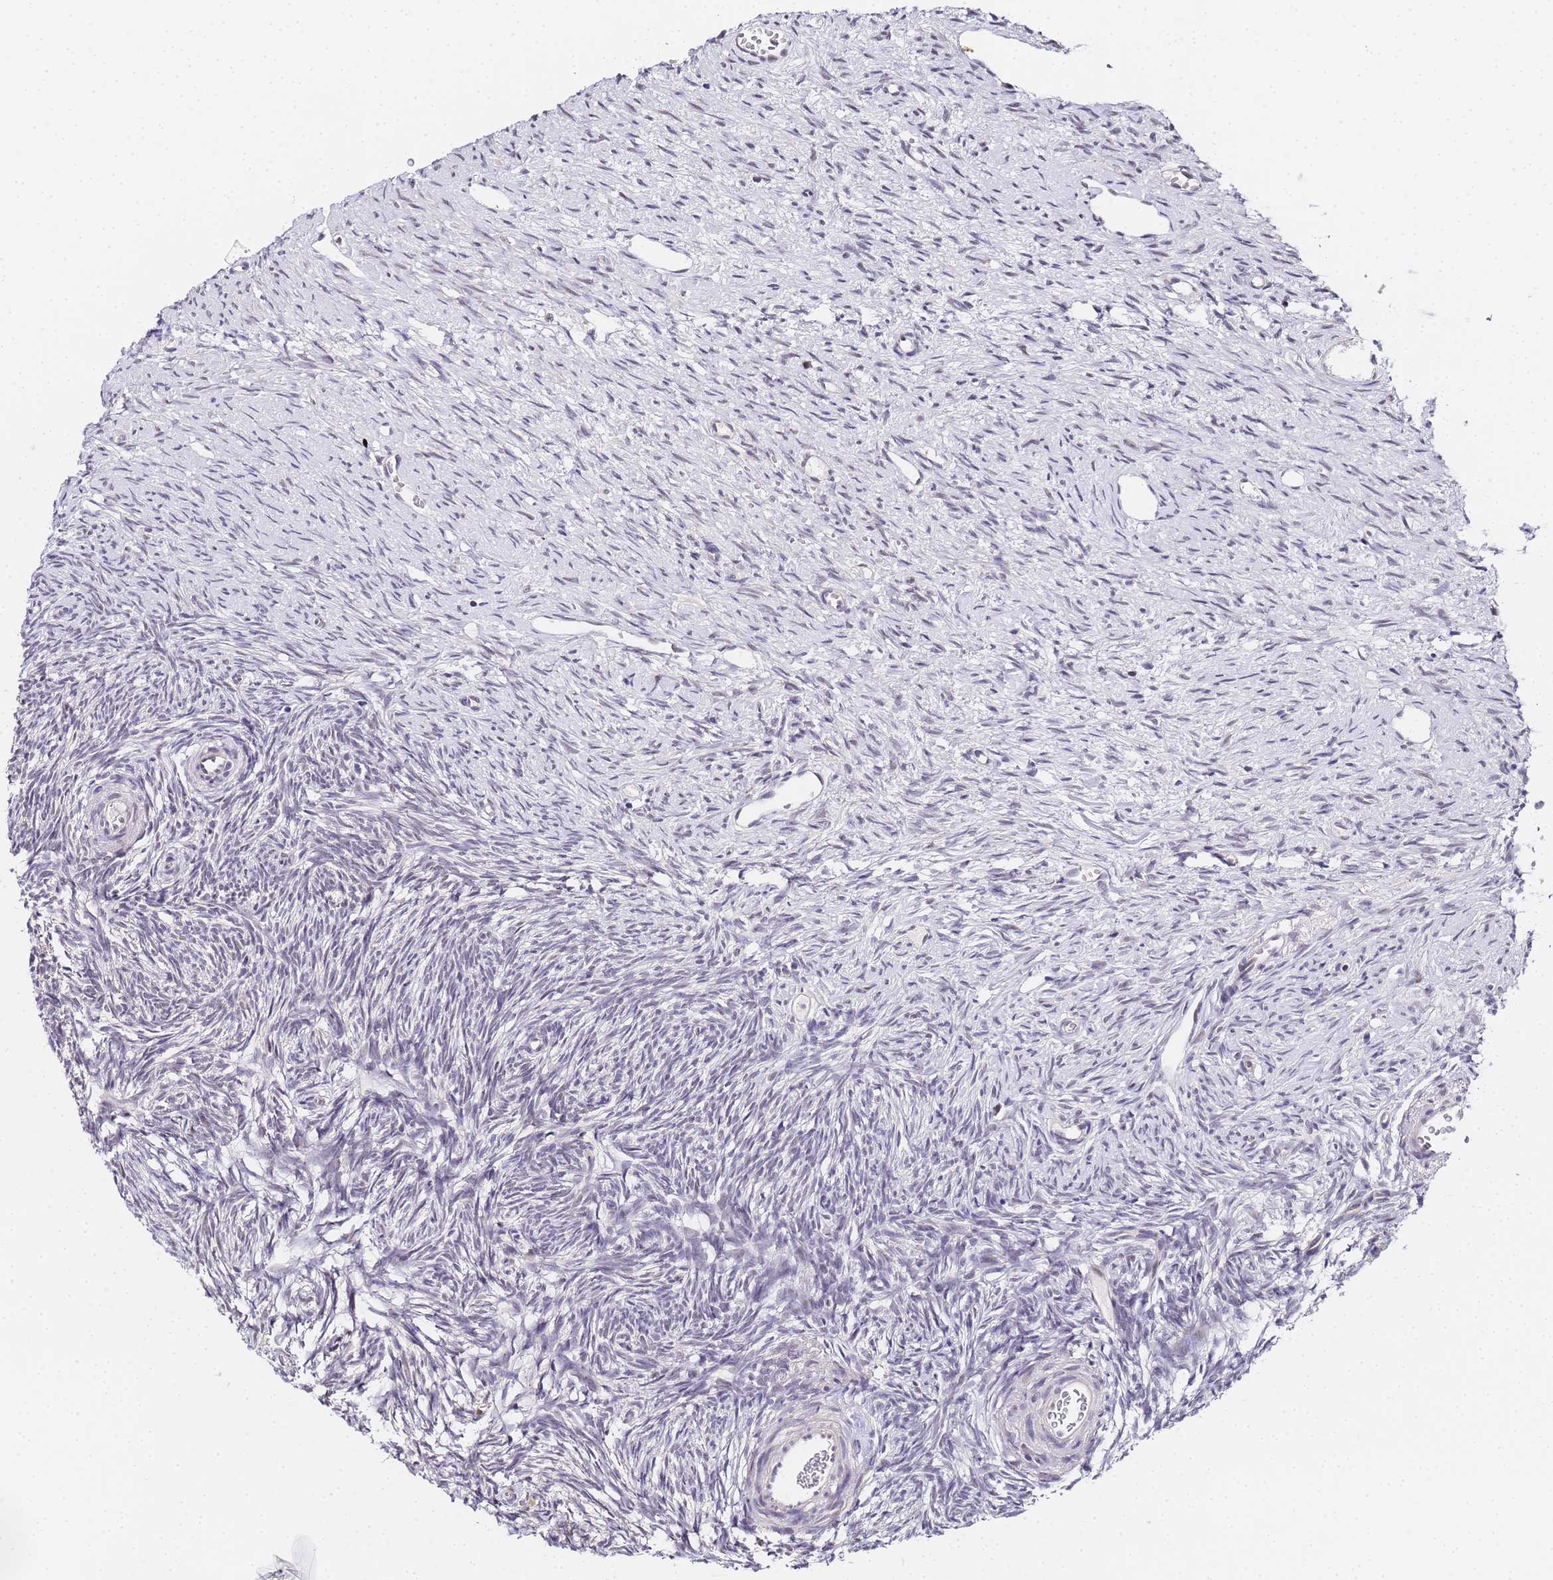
{"staining": {"intensity": "negative", "quantity": "none", "location": "none"}, "tissue": "ovary", "cell_type": "Ovarian stroma cells", "image_type": "normal", "snomed": [{"axis": "morphology", "description": "Normal tissue, NOS"}, {"axis": "topography", "description": "Ovary"}], "caption": "This is an immunohistochemistry histopathology image of benign human ovary. There is no positivity in ovarian stroma cells.", "gene": "LSM3", "patient": {"sex": "female", "age": 51}}